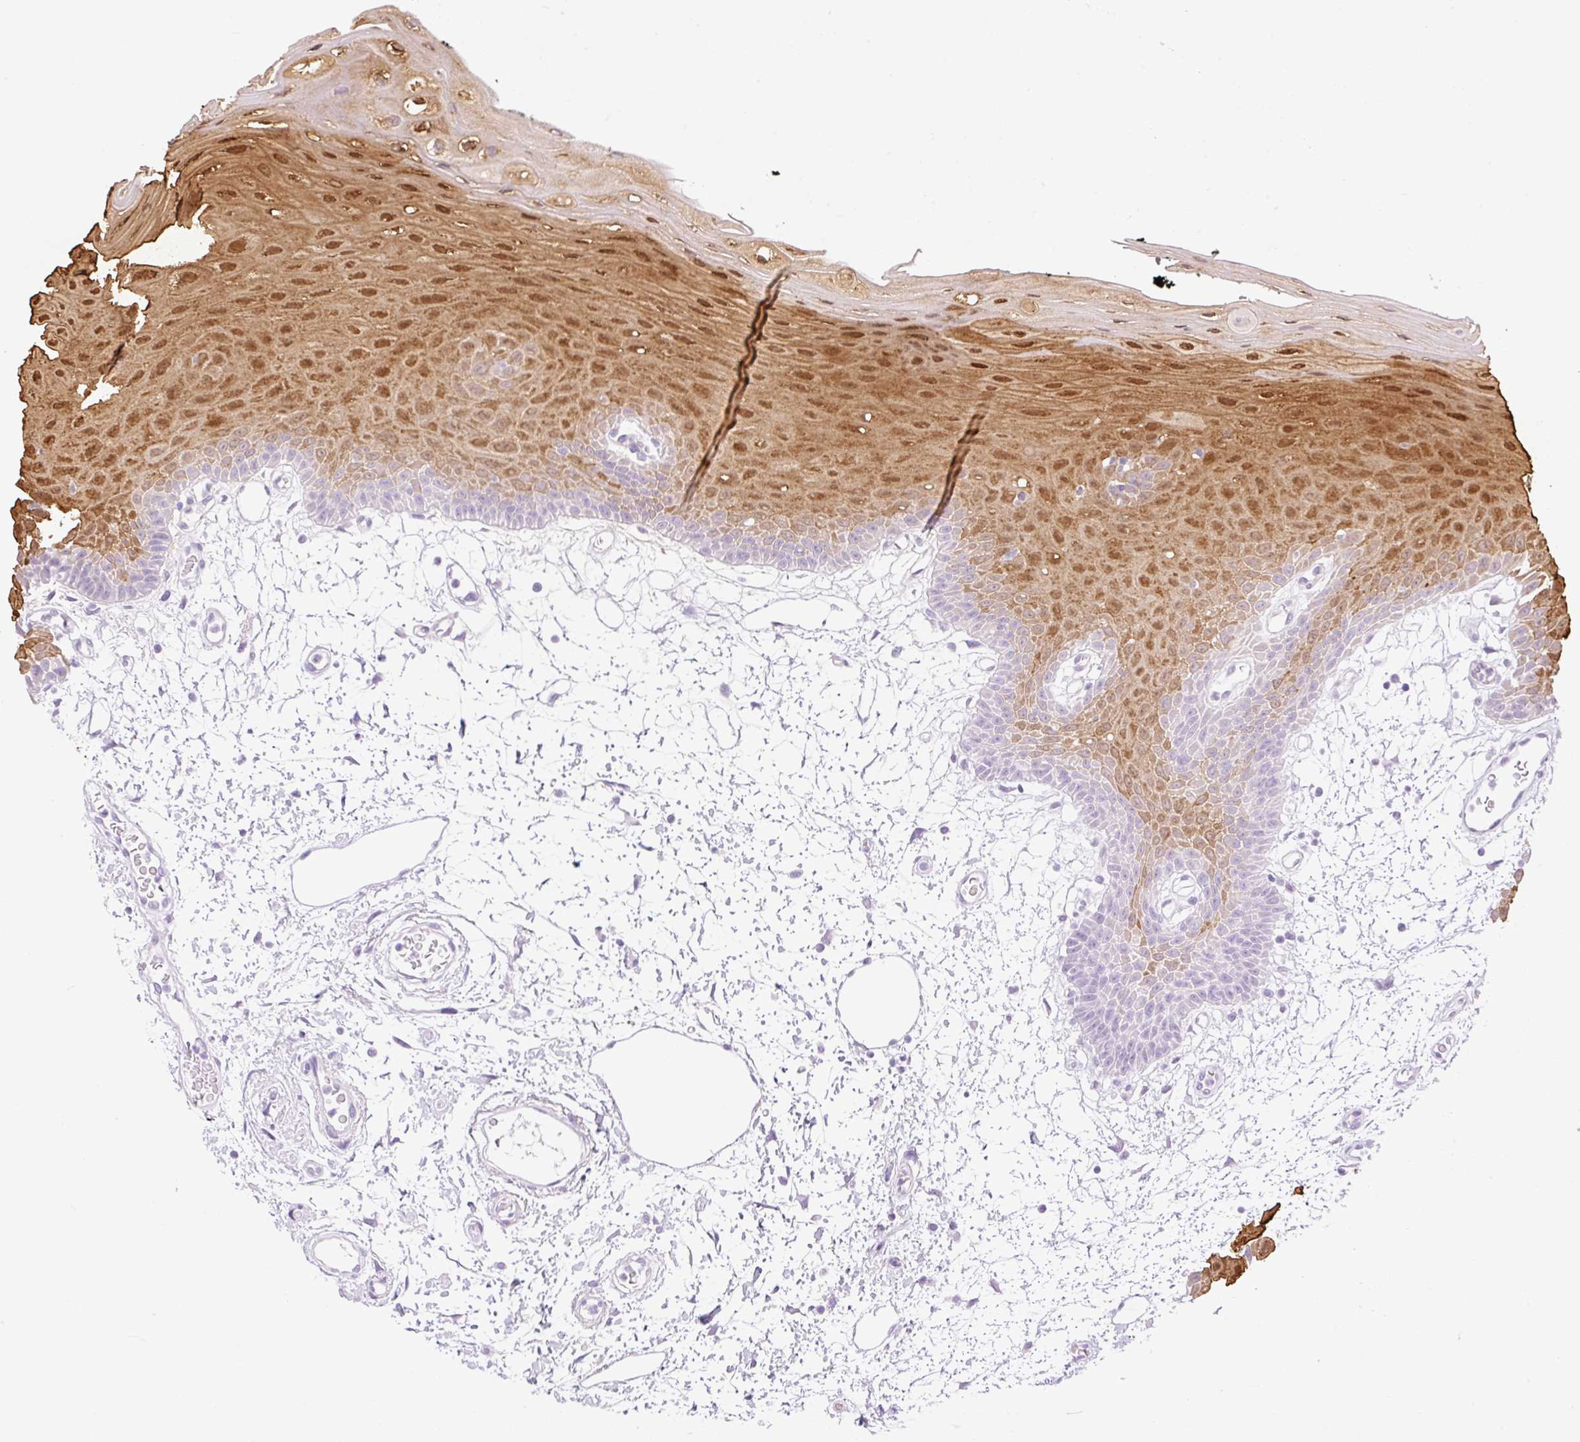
{"staining": {"intensity": "moderate", "quantity": "<25%", "location": "cytoplasmic/membranous,nuclear"}, "tissue": "oral mucosa", "cell_type": "Squamous epithelial cells", "image_type": "normal", "snomed": [{"axis": "morphology", "description": "Normal tissue, NOS"}, {"axis": "topography", "description": "Oral tissue"}], "caption": "IHC staining of normal oral mucosa, which reveals low levels of moderate cytoplasmic/membranous,nuclear expression in approximately <25% of squamous epithelial cells indicating moderate cytoplasmic/membranous,nuclear protein expression. The staining was performed using DAB (3,3'-diaminobenzidine) (brown) for protein detection and nuclei were counterstained in hematoxylin (blue).", "gene": "SPRR4", "patient": {"sex": "female", "age": 59}}